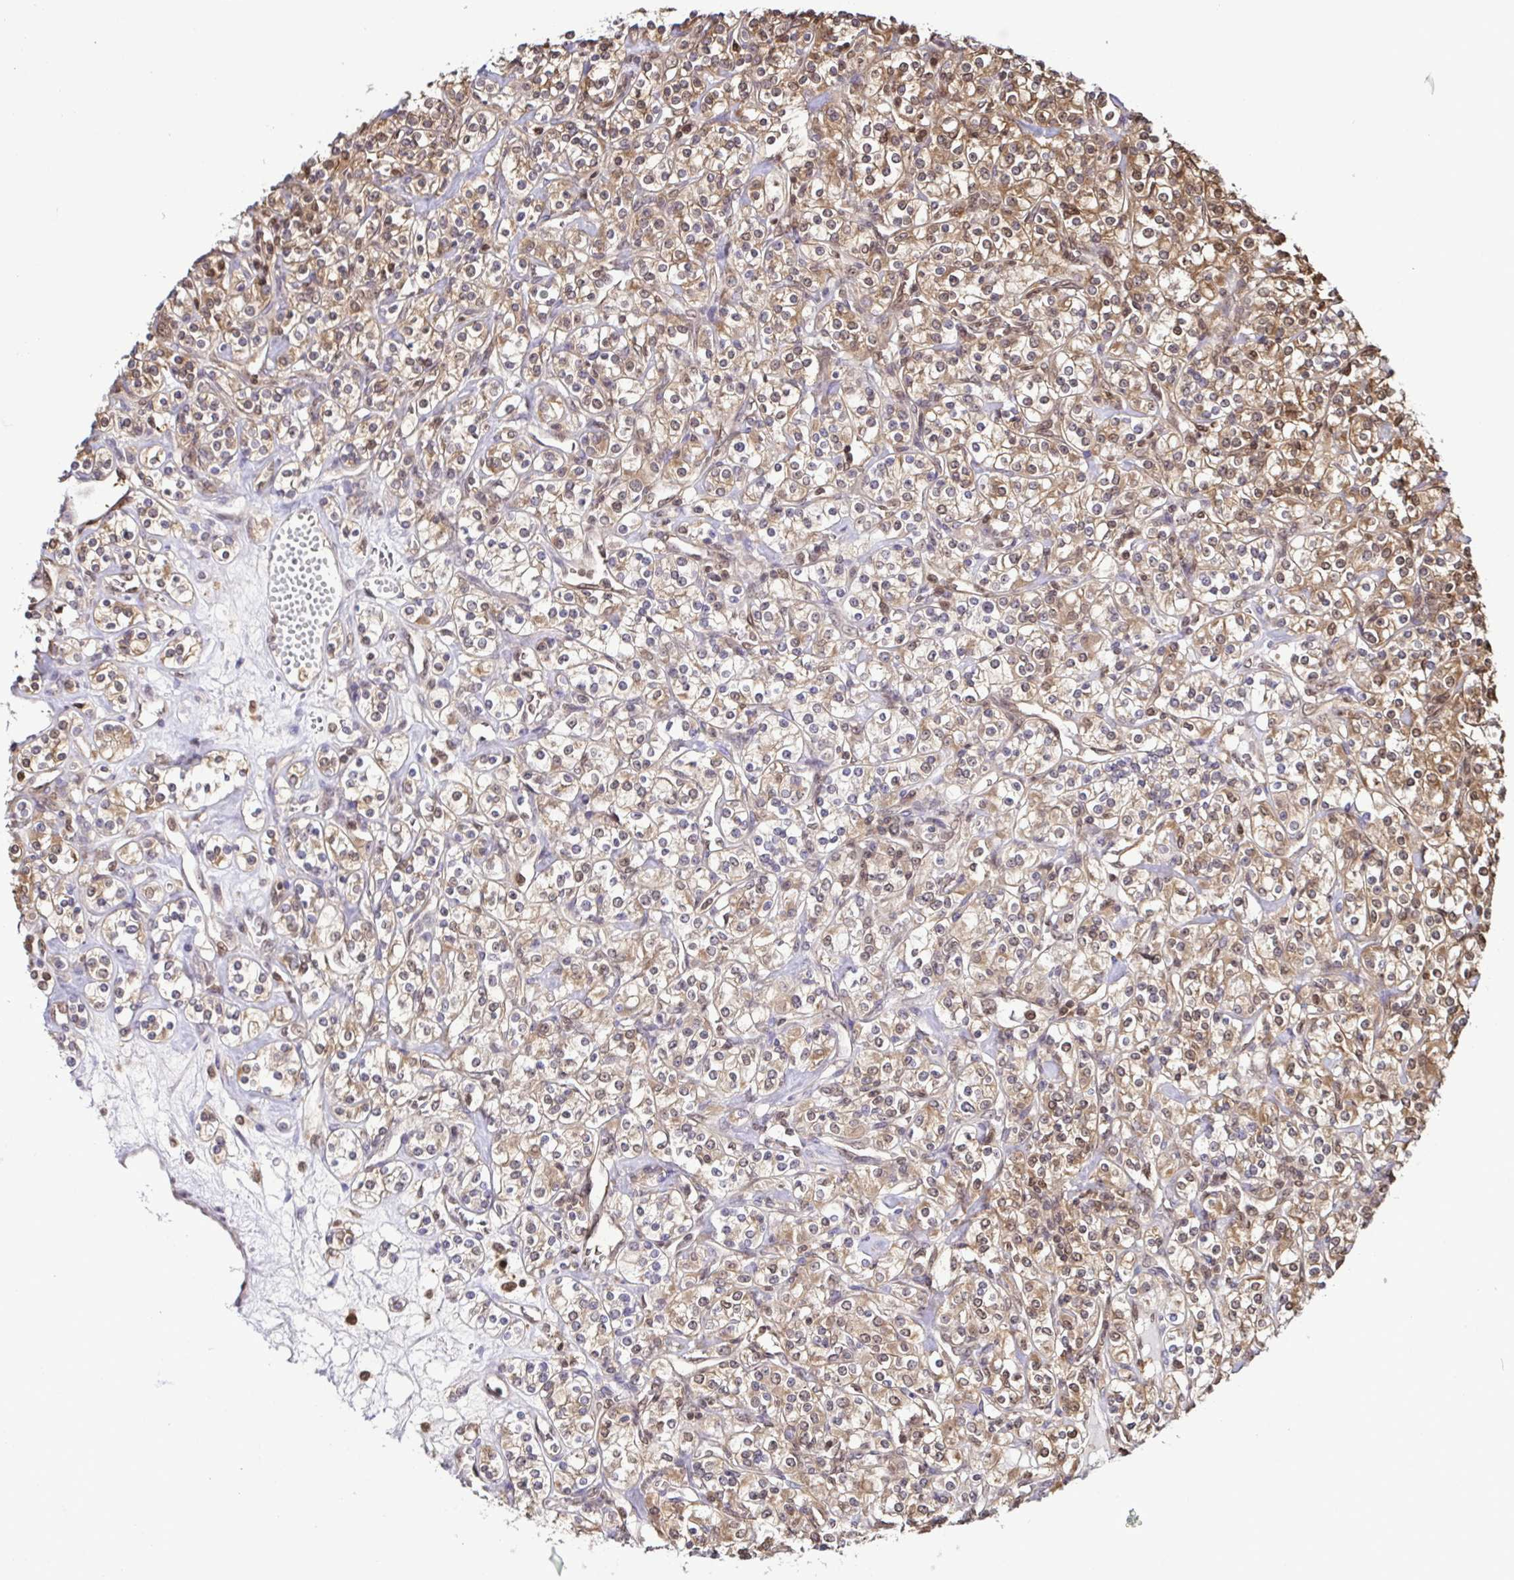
{"staining": {"intensity": "moderate", "quantity": ">75%", "location": "cytoplasmic/membranous,nuclear"}, "tissue": "renal cancer", "cell_type": "Tumor cells", "image_type": "cancer", "snomed": [{"axis": "morphology", "description": "Adenocarcinoma, NOS"}, {"axis": "topography", "description": "Kidney"}], "caption": "An image of human renal cancer stained for a protein exhibits moderate cytoplasmic/membranous and nuclear brown staining in tumor cells.", "gene": "PSMB9", "patient": {"sex": "male", "age": 77}}